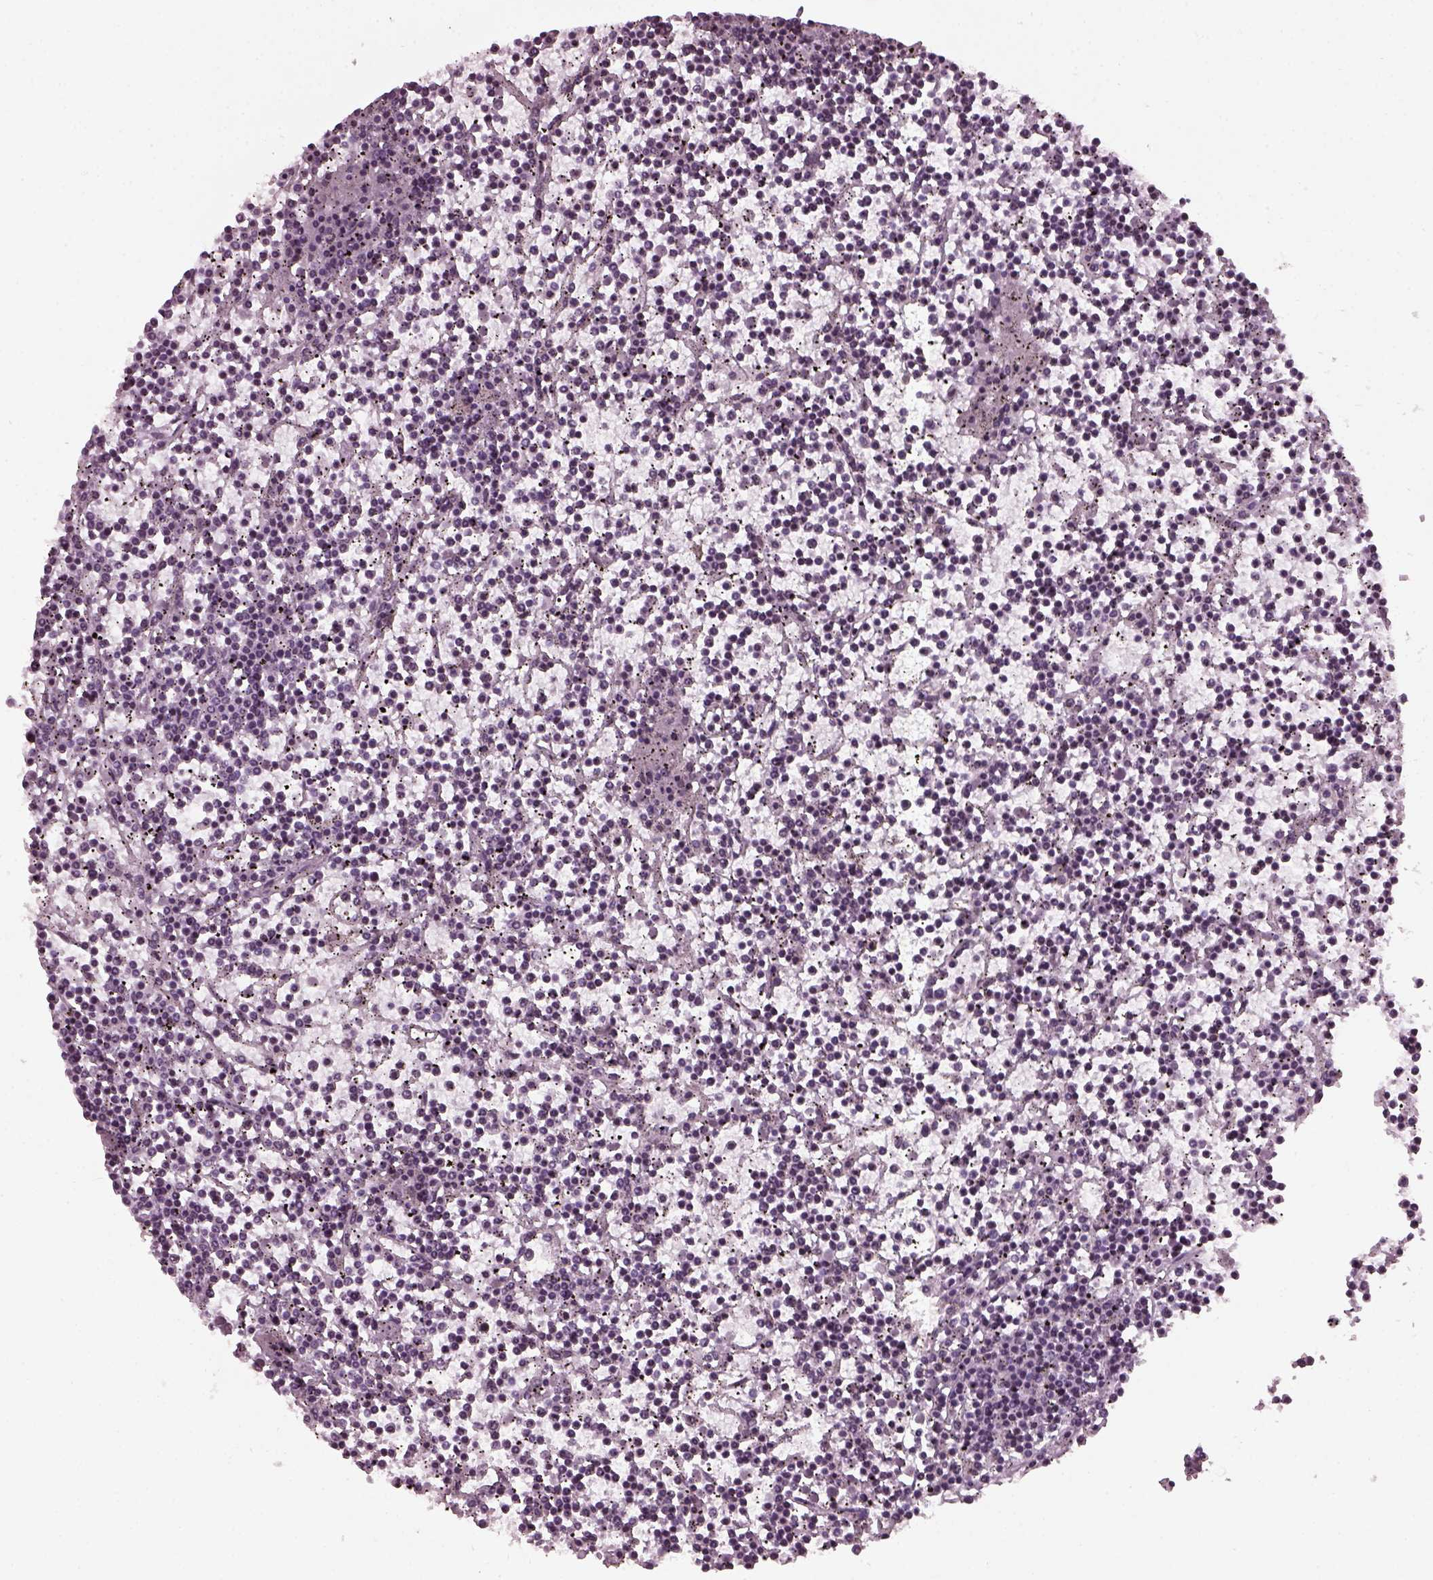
{"staining": {"intensity": "negative", "quantity": "none", "location": "none"}, "tissue": "lymphoma", "cell_type": "Tumor cells", "image_type": "cancer", "snomed": [{"axis": "morphology", "description": "Malignant lymphoma, non-Hodgkin's type, Low grade"}, {"axis": "topography", "description": "Spleen"}], "caption": "Human malignant lymphoma, non-Hodgkin's type (low-grade) stained for a protein using immunohistochemistry (IHC) displays no positivity in tumor cells.", "gene": "DPYSL5", "patient": {"sex": "female", "age": 19}}